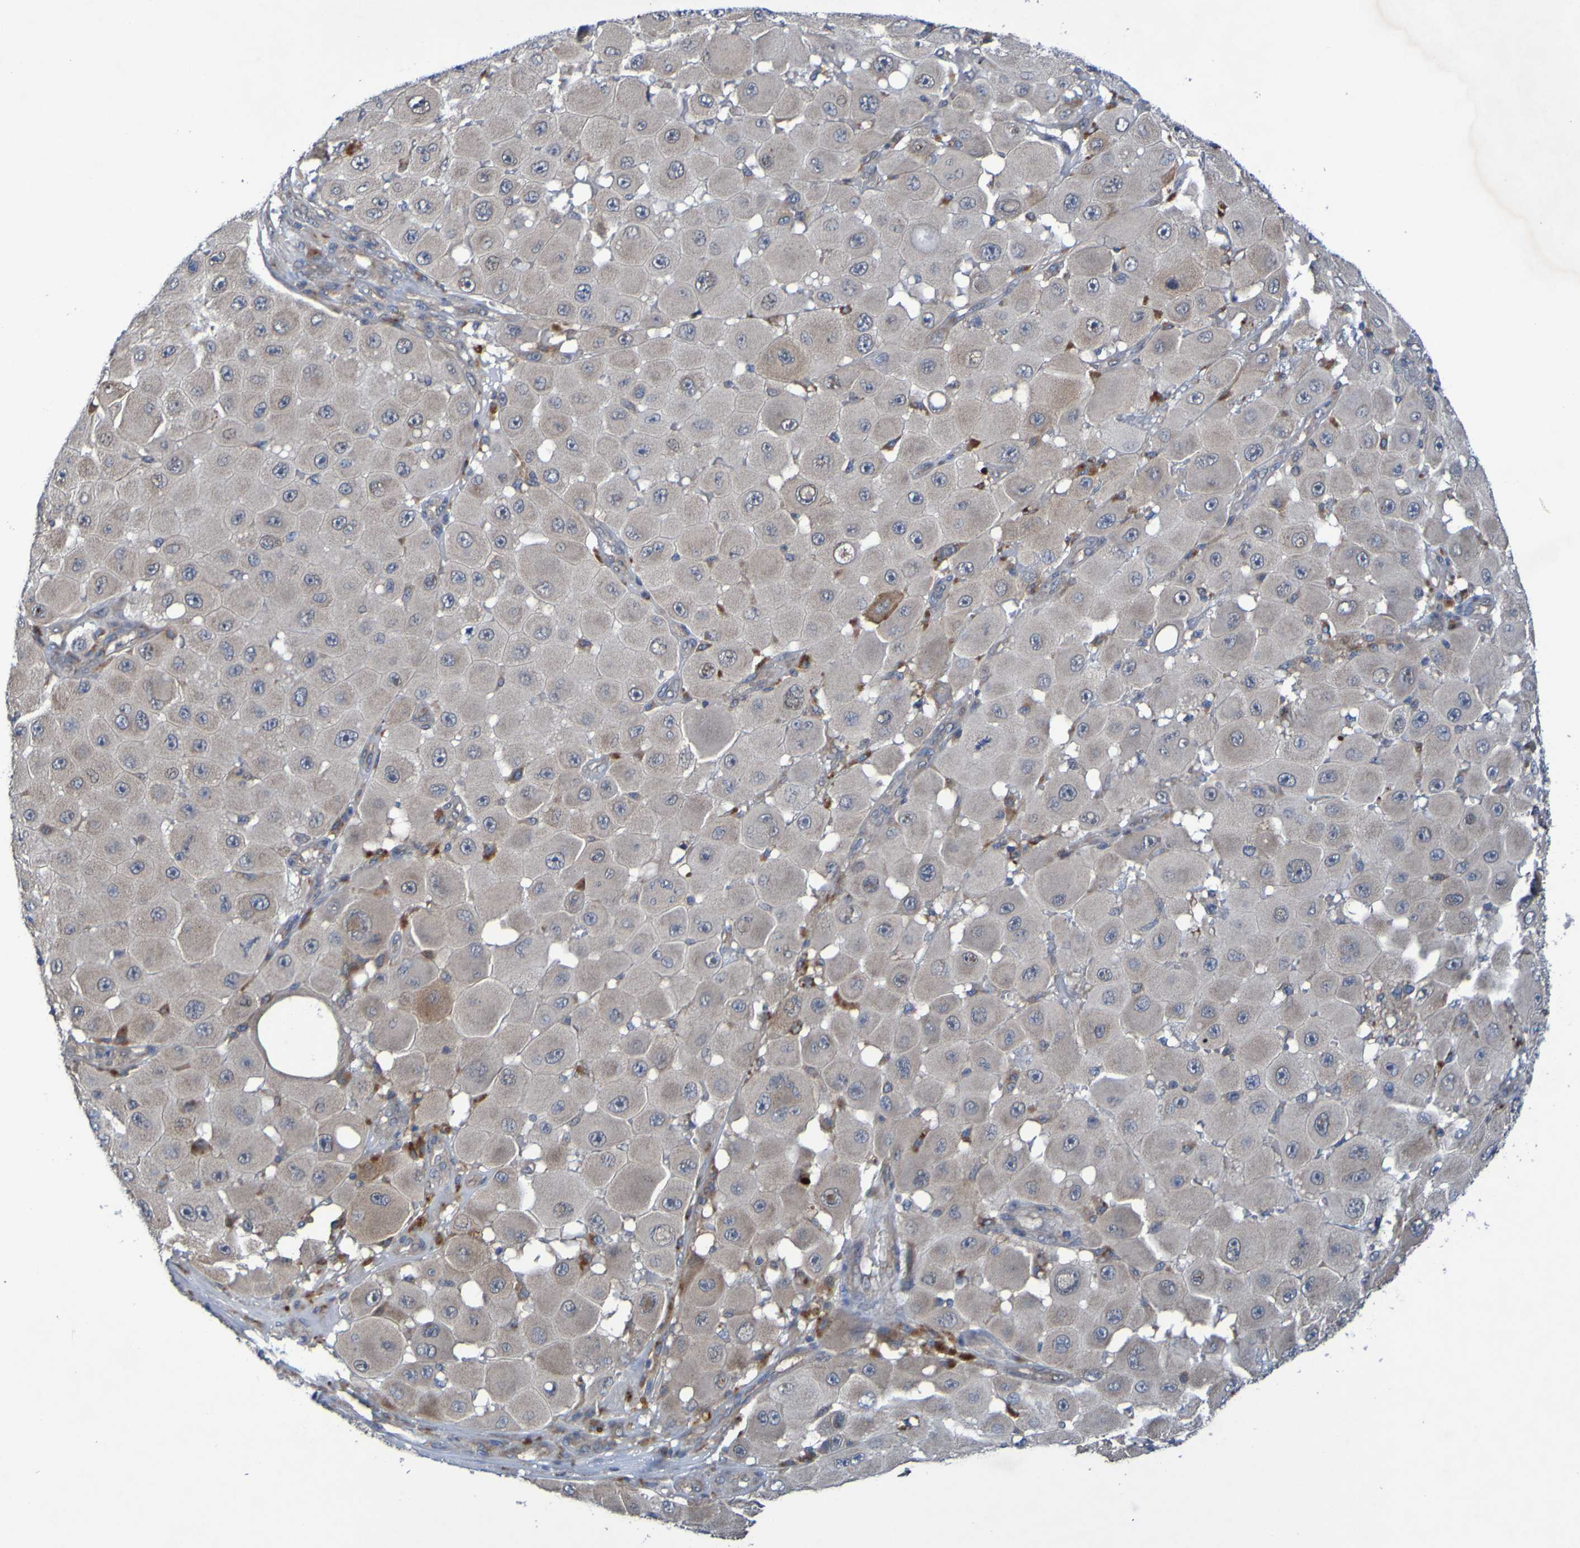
{"staining": {"intensity": "moderate", "quantity": "<25%", "location": "cytoplasmic/membranous"}, "tissue": "melanoma", "cell_type": "Tumor cells", "image_type": "cancer", "snomed": [{"axis": "morphology", "description": "Malignant melanoma, NOS"}, {"axis": "topography", "description": "Skin"}], "caption": "Immunohistochemistry (IHC) of human malignant melanoma displays low levels of moderate cytoplasmic/membranous expression in approximately <25% of tumor cells. The staining was performed using DAB, with brown indicating positive protein expression. Nuclei are stained blue with hematoxylin.", "gene": "SDK1", "patient": {"sex": "female", "age": 81}}